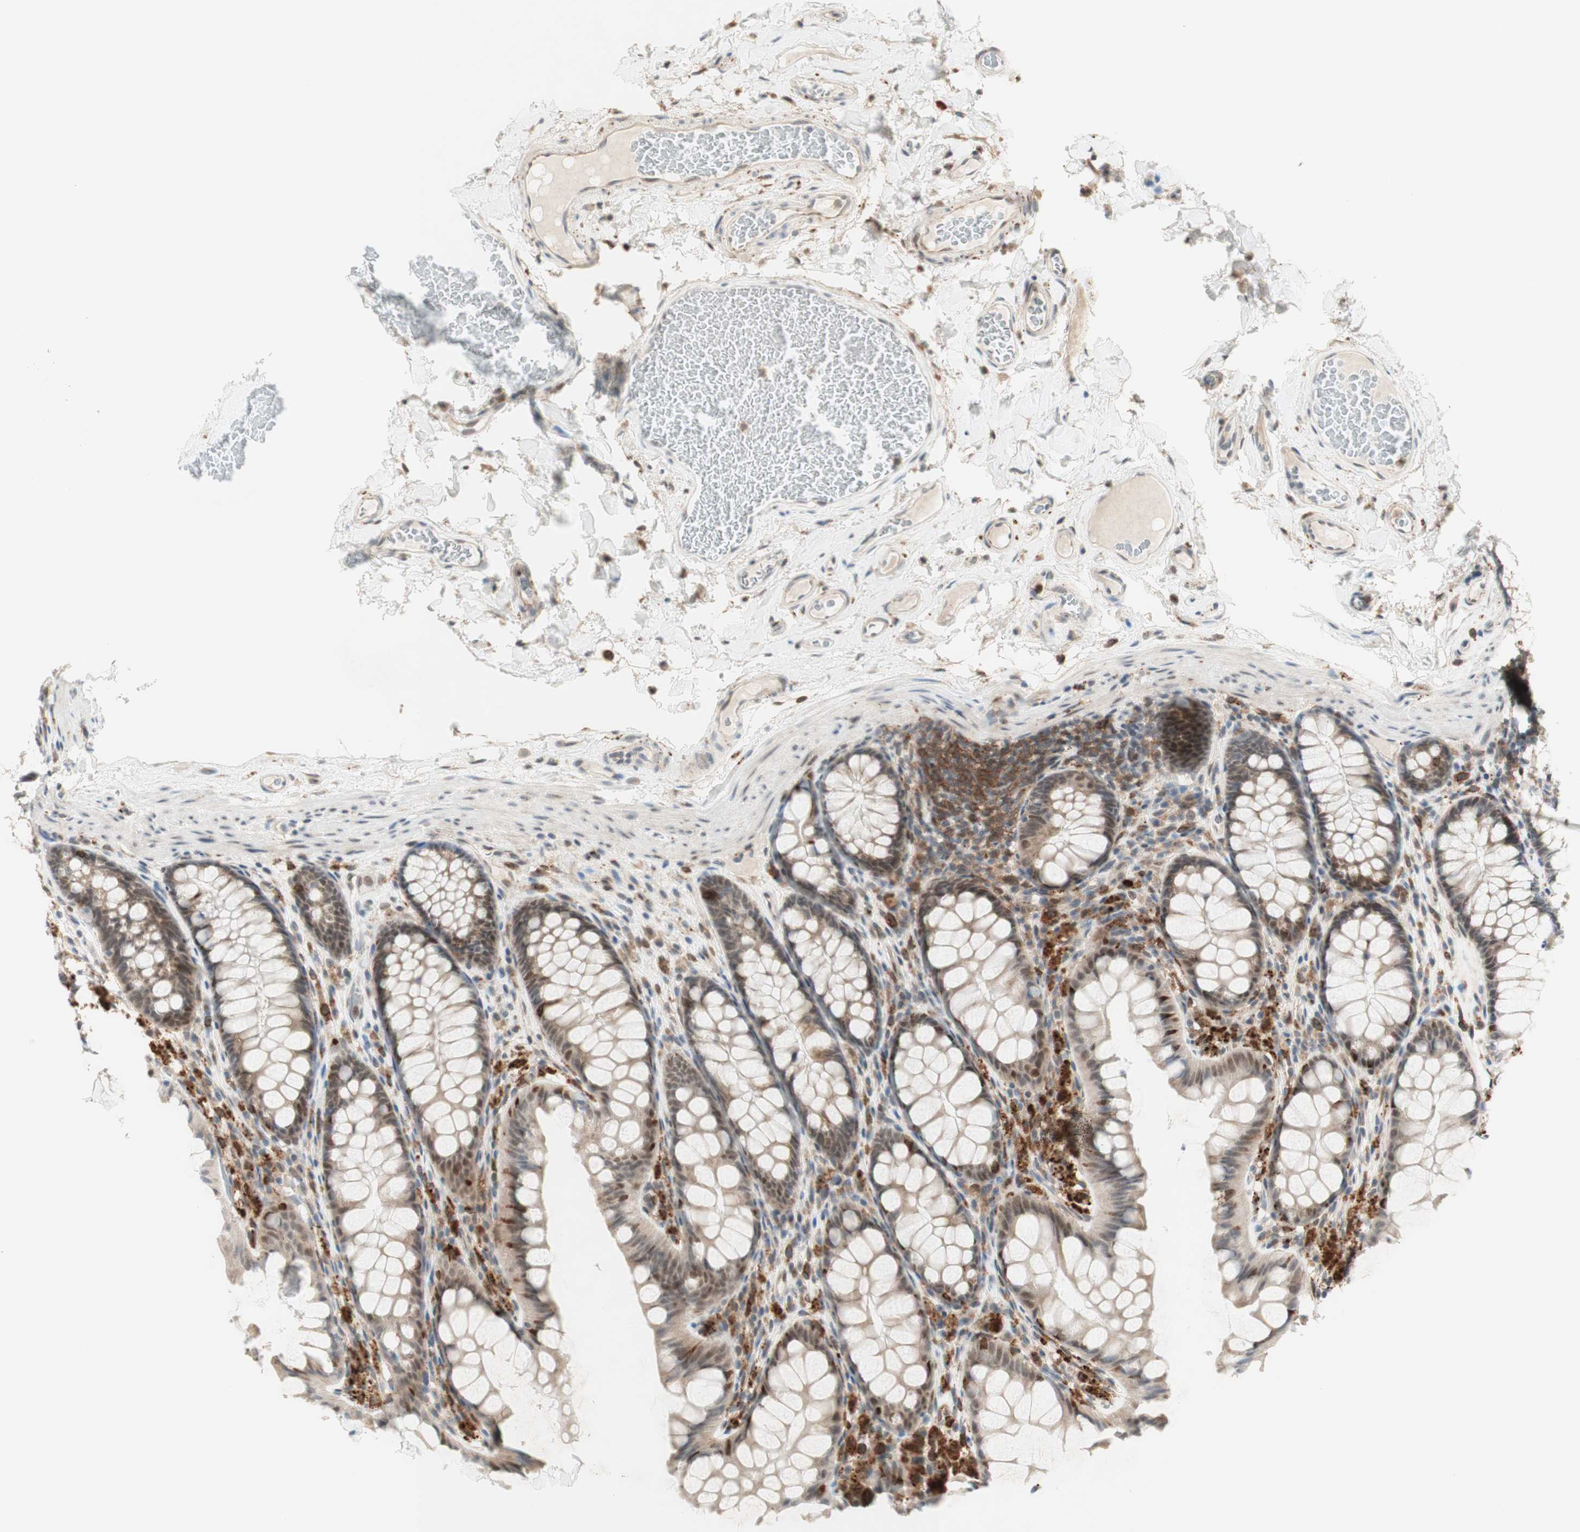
{"staining": {"intensity": "weak", "quantity": "25%-75%", "location": "cytoplasmic/membranous"}, "tissue": "colon", "cell_type": "Endothelial cells", "image_type": "normal", "snomed": [{"axis": "morphology", "description": "Normal tissue, NOS"}, {"axis": "topography", "description": "Colon"}], "caption": "Immunohistochemistry of benign human colon reveals low levels of weak cytoplasmic/membranous expression in approximately 25%-75% of endothelial cells. The protein of interest is stained brown, and the nuclei are stained in blue (DAB (3,3'-diaminobenzidine) IHC with brightfield microscopy, high magnification).", "gene": "GAPT", "patient": {"sex": "female", "age": 55}}